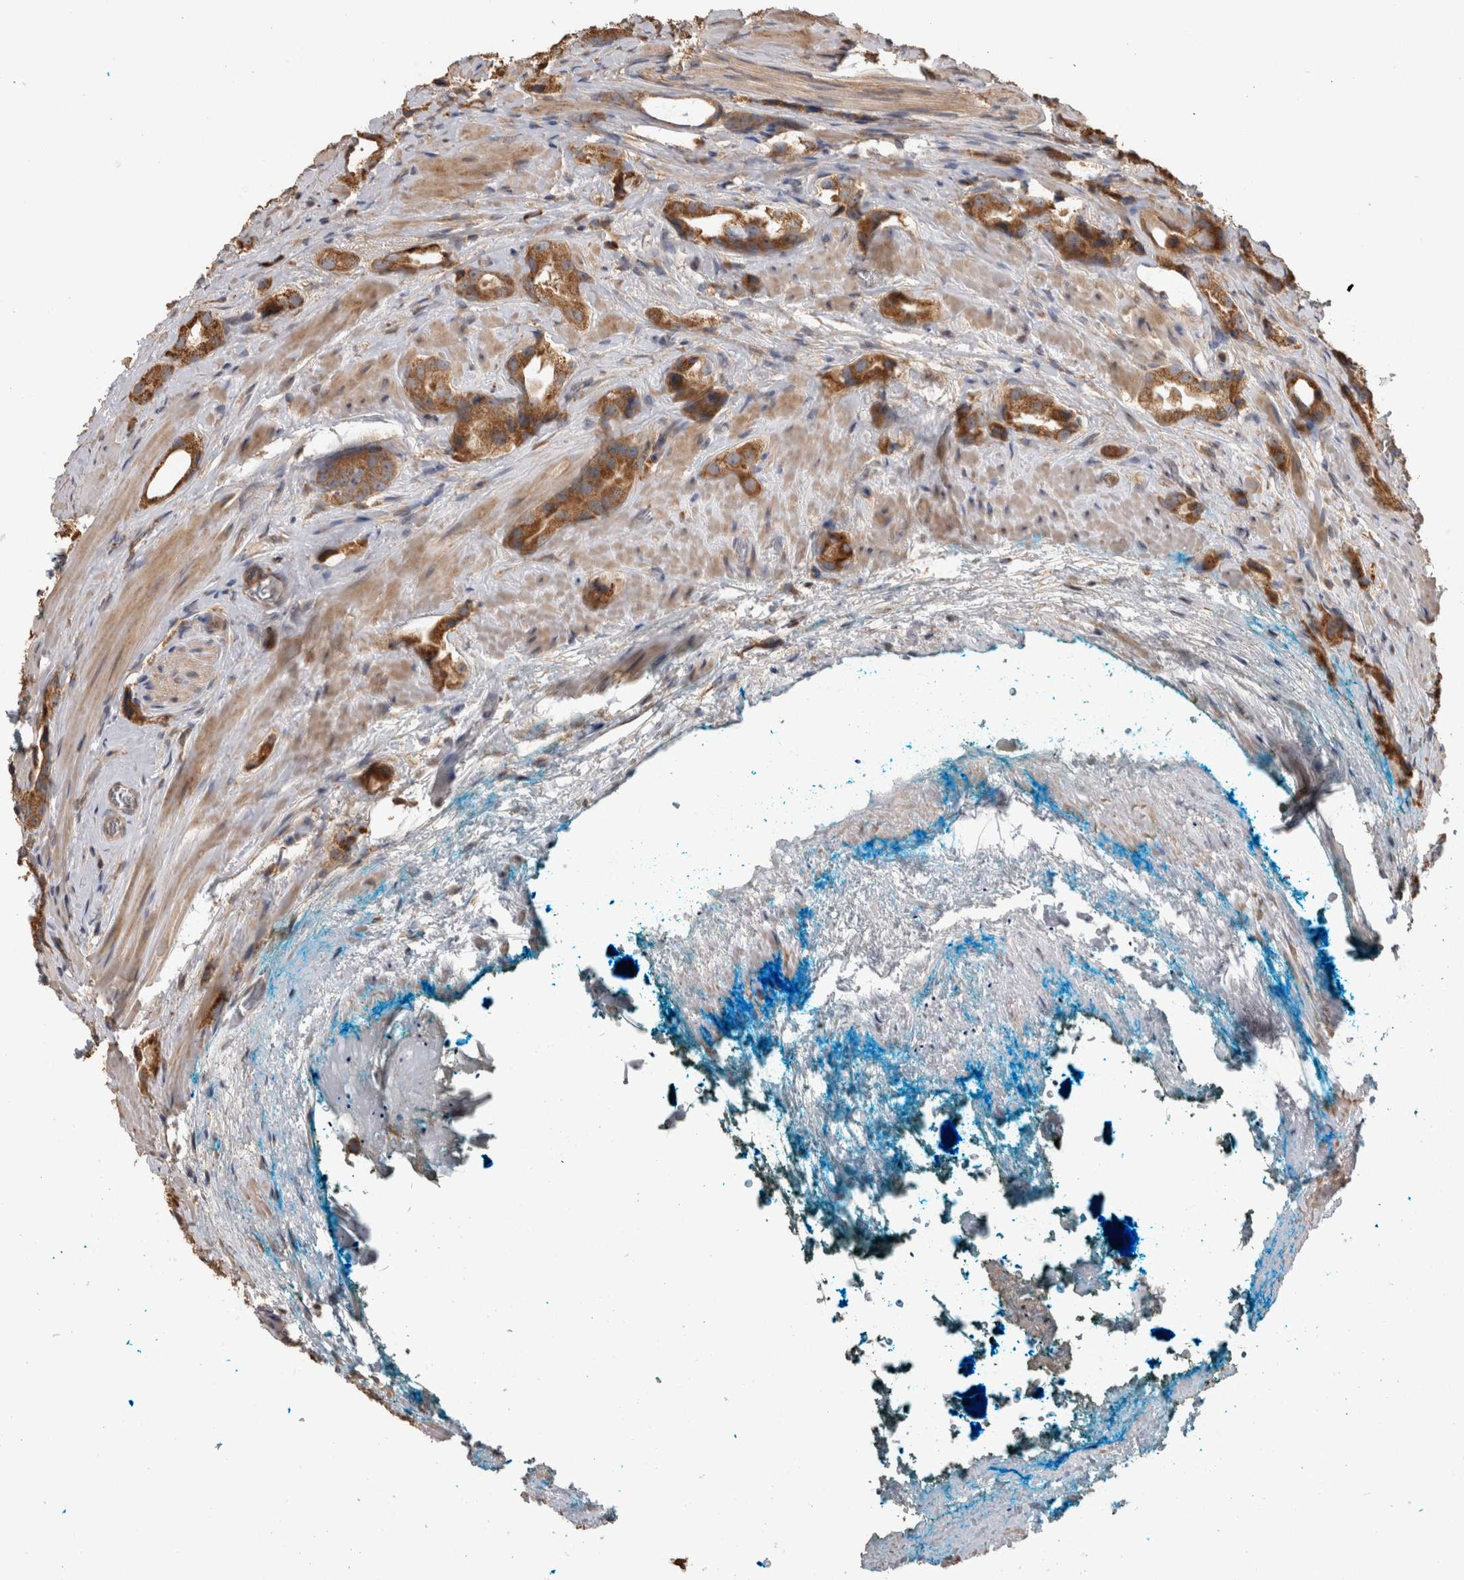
{"staining": {"intensity": "moderate", "quantity": ">75%", "location": "cytoplasmic/membranous"}, "tissue": "prostate cancer", "cell_type": "Tumor cells", "image_type": "cancer", "snomed": [{"axis": "morphology", "description": "Adenocarcinoma, High grade"}, {"axis": "topography", "description": "Prostate"}], "caption": "The histopathology image shows staining of prostate high-grade adenocarcinoma, revealing moderate cytoplasmic/membranous protein expression (brown color) within tumor cells.", "gene": "TBCE", "patient": {"sex": "male", "age": 63}}